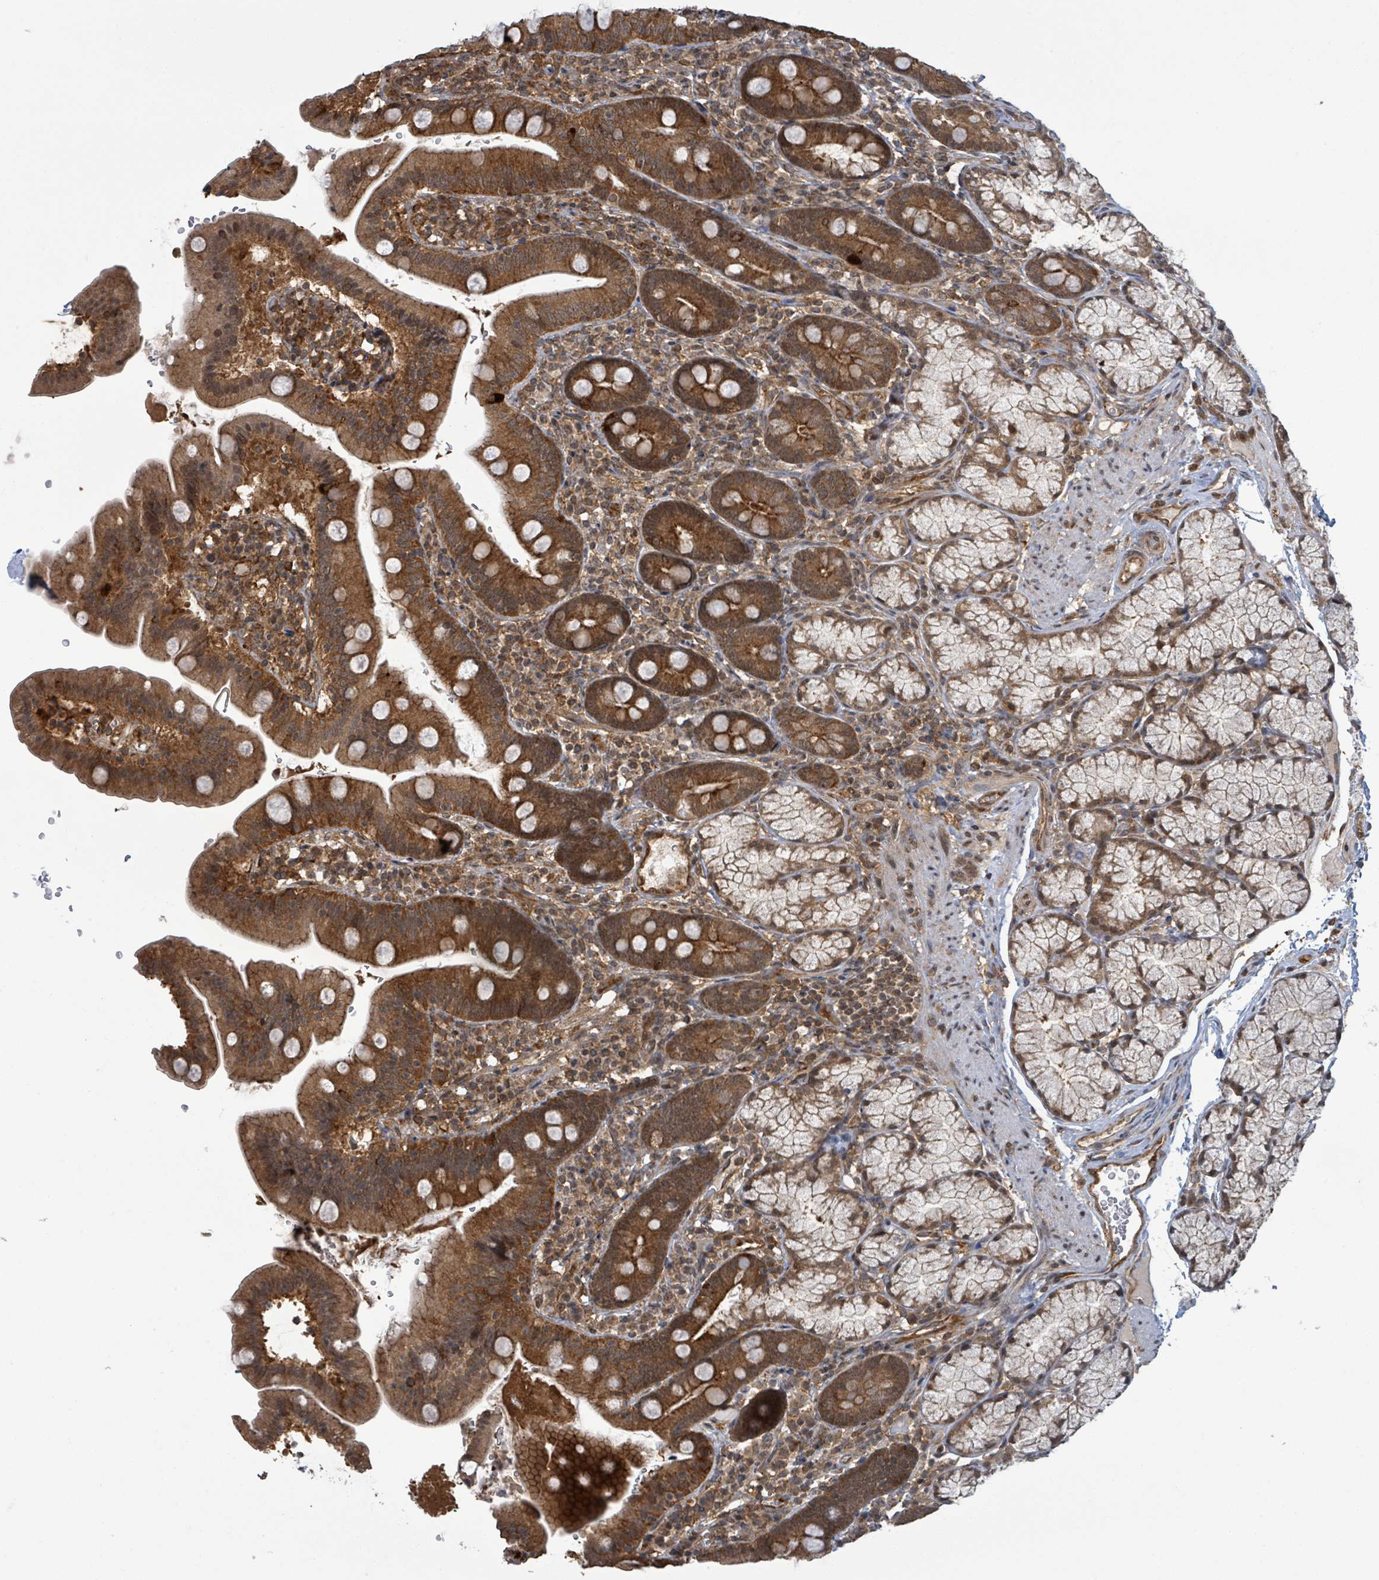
{"staining": {"intensity": "strong", "quantity": ">75%", "location": "cytoplasmic/membranous"}, "tissue": "duodenum", "cell_type": "Glandular cells", "image_type": "normal", "snomed": [{"axis": "morphology", "description": "Normal tissue, NOS"}, {"axis": "topography", "description": "Duodenum"}], "caption": "DAB immunohistochemical staining of unremarkable human duodenum shows strong cytoplasmic/membranous protein expression in approximately >75% of glandular cells. (DAB (3,3'-diaminobenzidine) IHC with brightfield microscopy, high magnification).", "gene": "ENSG00000256500", "patient": {"sex": "female", "age": 67}}